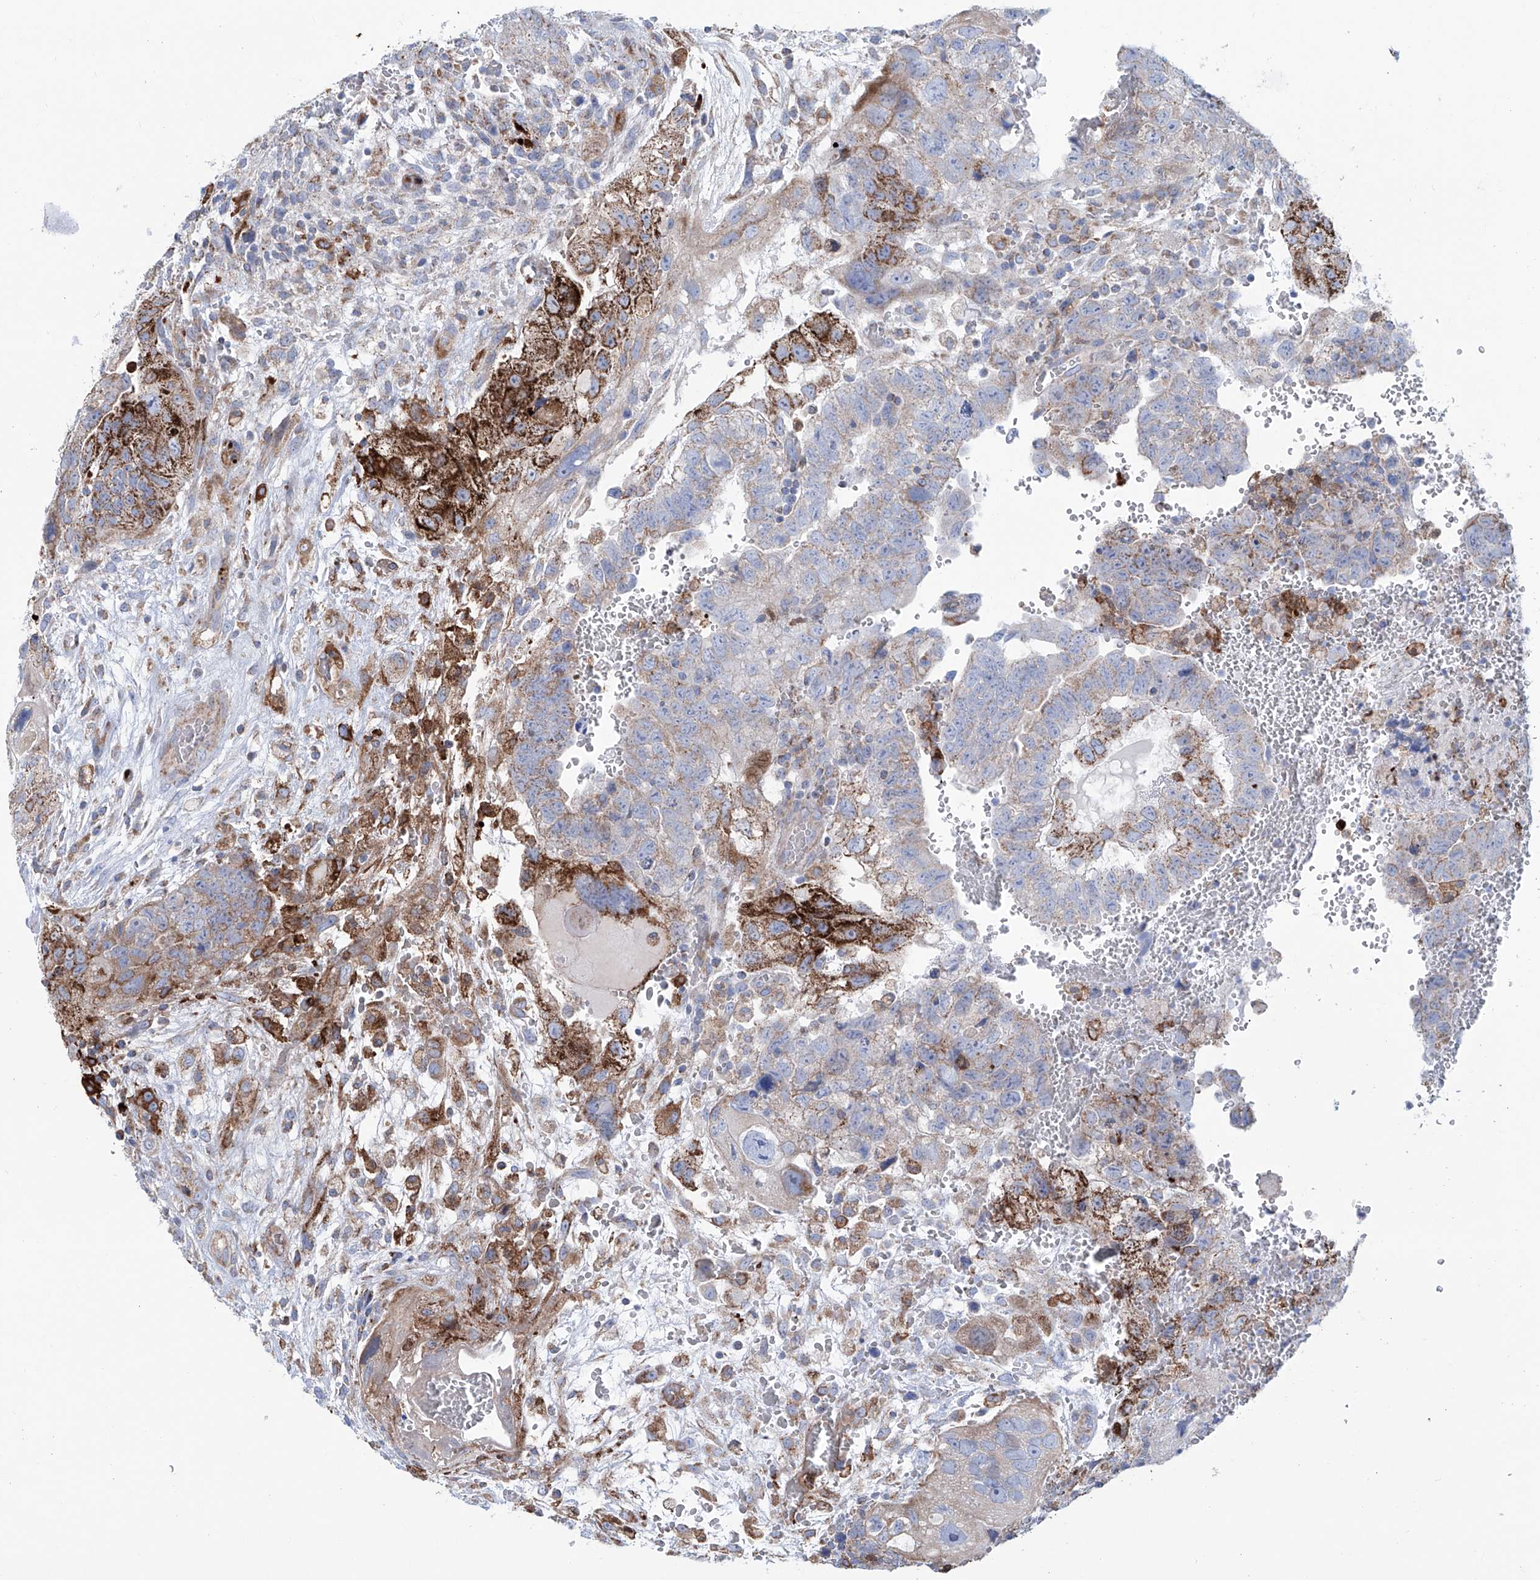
{"staining": {"intensity": "strong", "quantity": "<25%", "location": "cytoplasmic/membranous"}, "tissue": "testis cancer", "cell_type": "Tumor cells", "image_type": "cancer", "snomed": [{"axis": "morphology", "description": "Carcinoma, Embryonal, NOS"}, {"axis": "topography", "description": "Testis"}], "caption": "This micrograph demonstrates IHC staining of testis cancer (embryonal carcinoma), with medium strong cytoplasmic/membranous positivity in about <25% of tumor cells.", "gene": "ALDH6A1", "patient": {"sex": "male", "age": 37}}